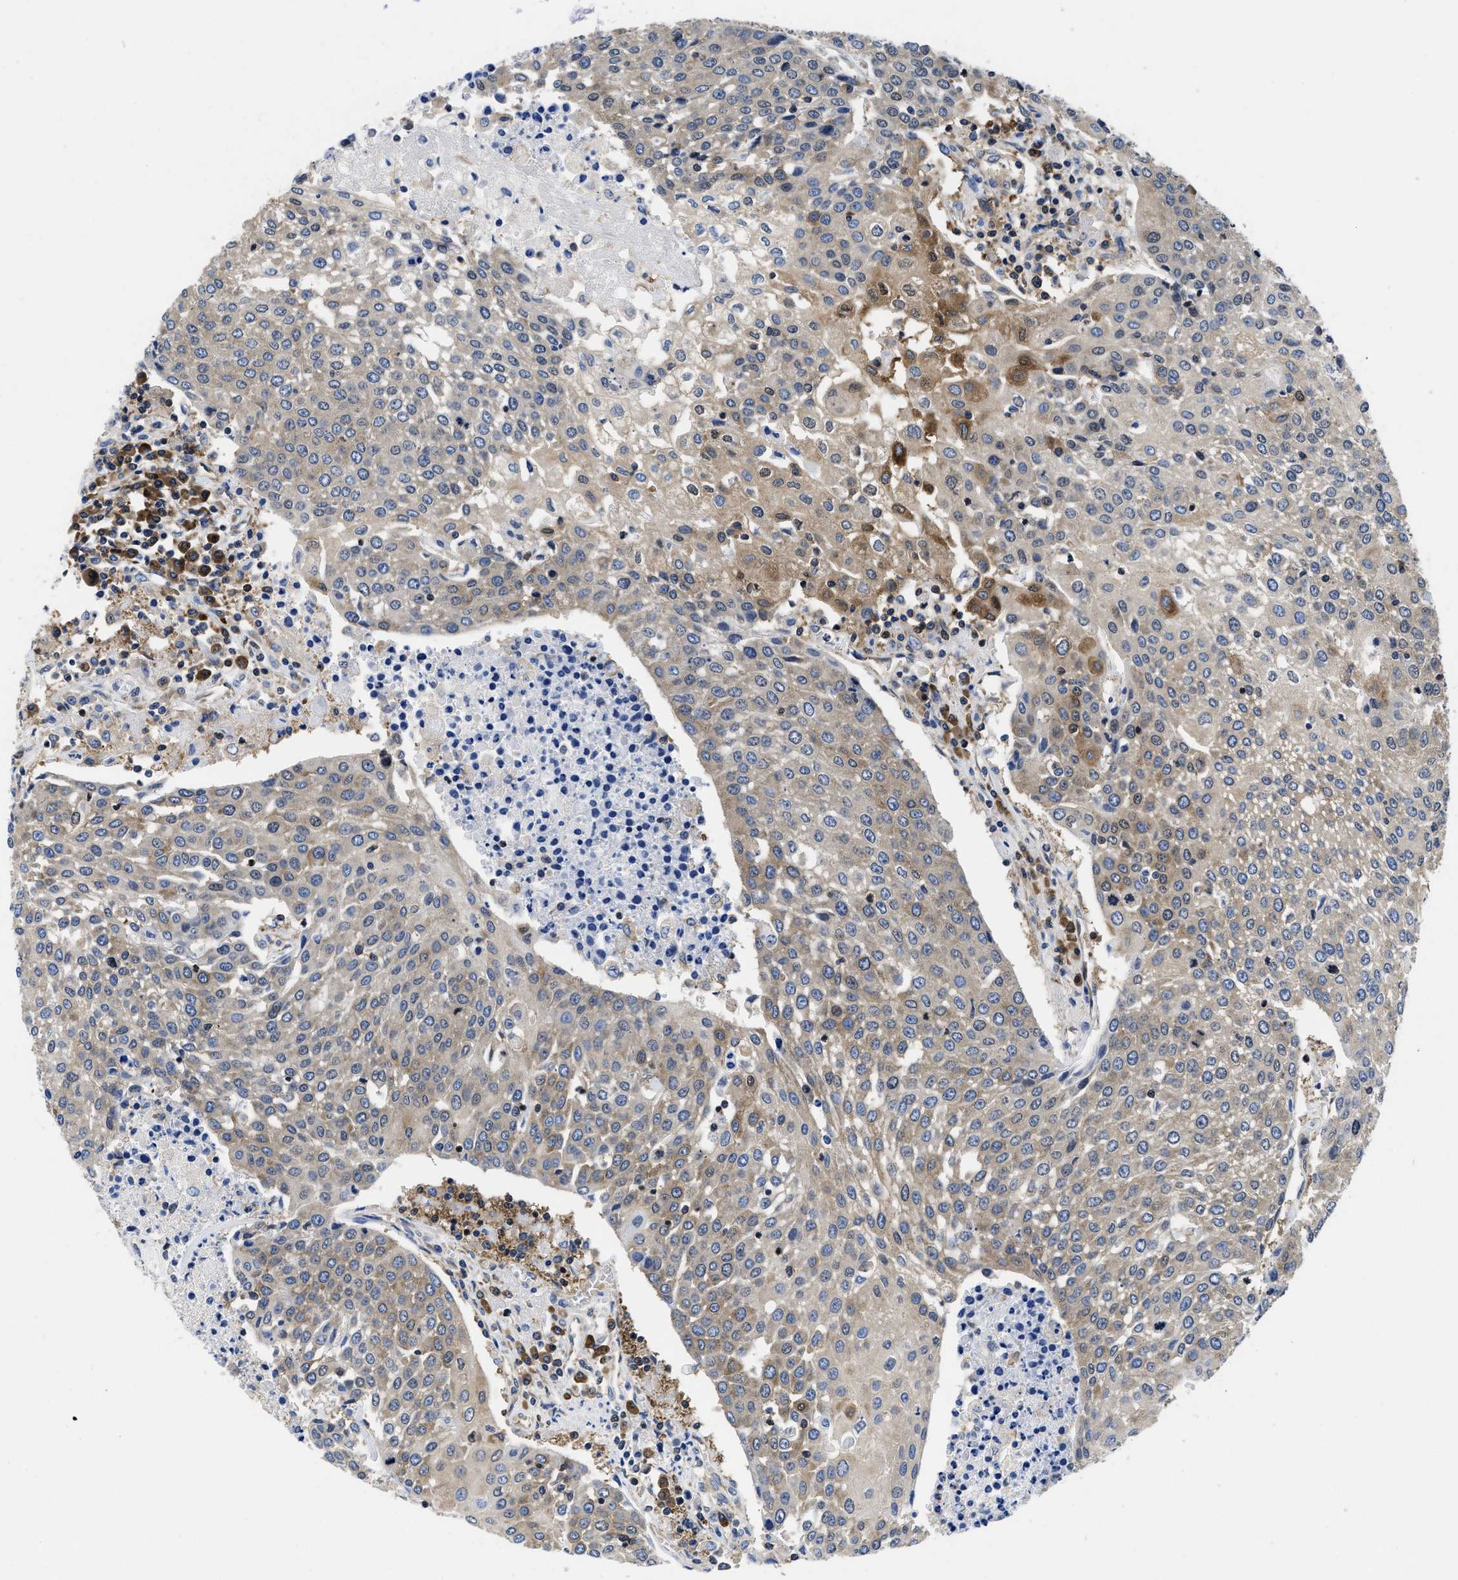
{"staining": {"intensity": "weak", "quantity": "25%-75%", "location": "cytoplasmic/membranous"}, "tissue": "urothelial cancer", "cell_type": "Tumor cells", "image_type": "cancer", "snomed": [{"axis": "morphology", "description": "Urothelial carcinoma, High grade"}, {"axis": "topography", "description": "Urinary bladder"}], "caption": "Weak cytoplasmic/membranous protein positivity is seen in about 25%-75% of tumor cells in urothelial carcinoma (high-grade).", "gene": "YARS1", "patient": {"sex": "female", "age": 85}}